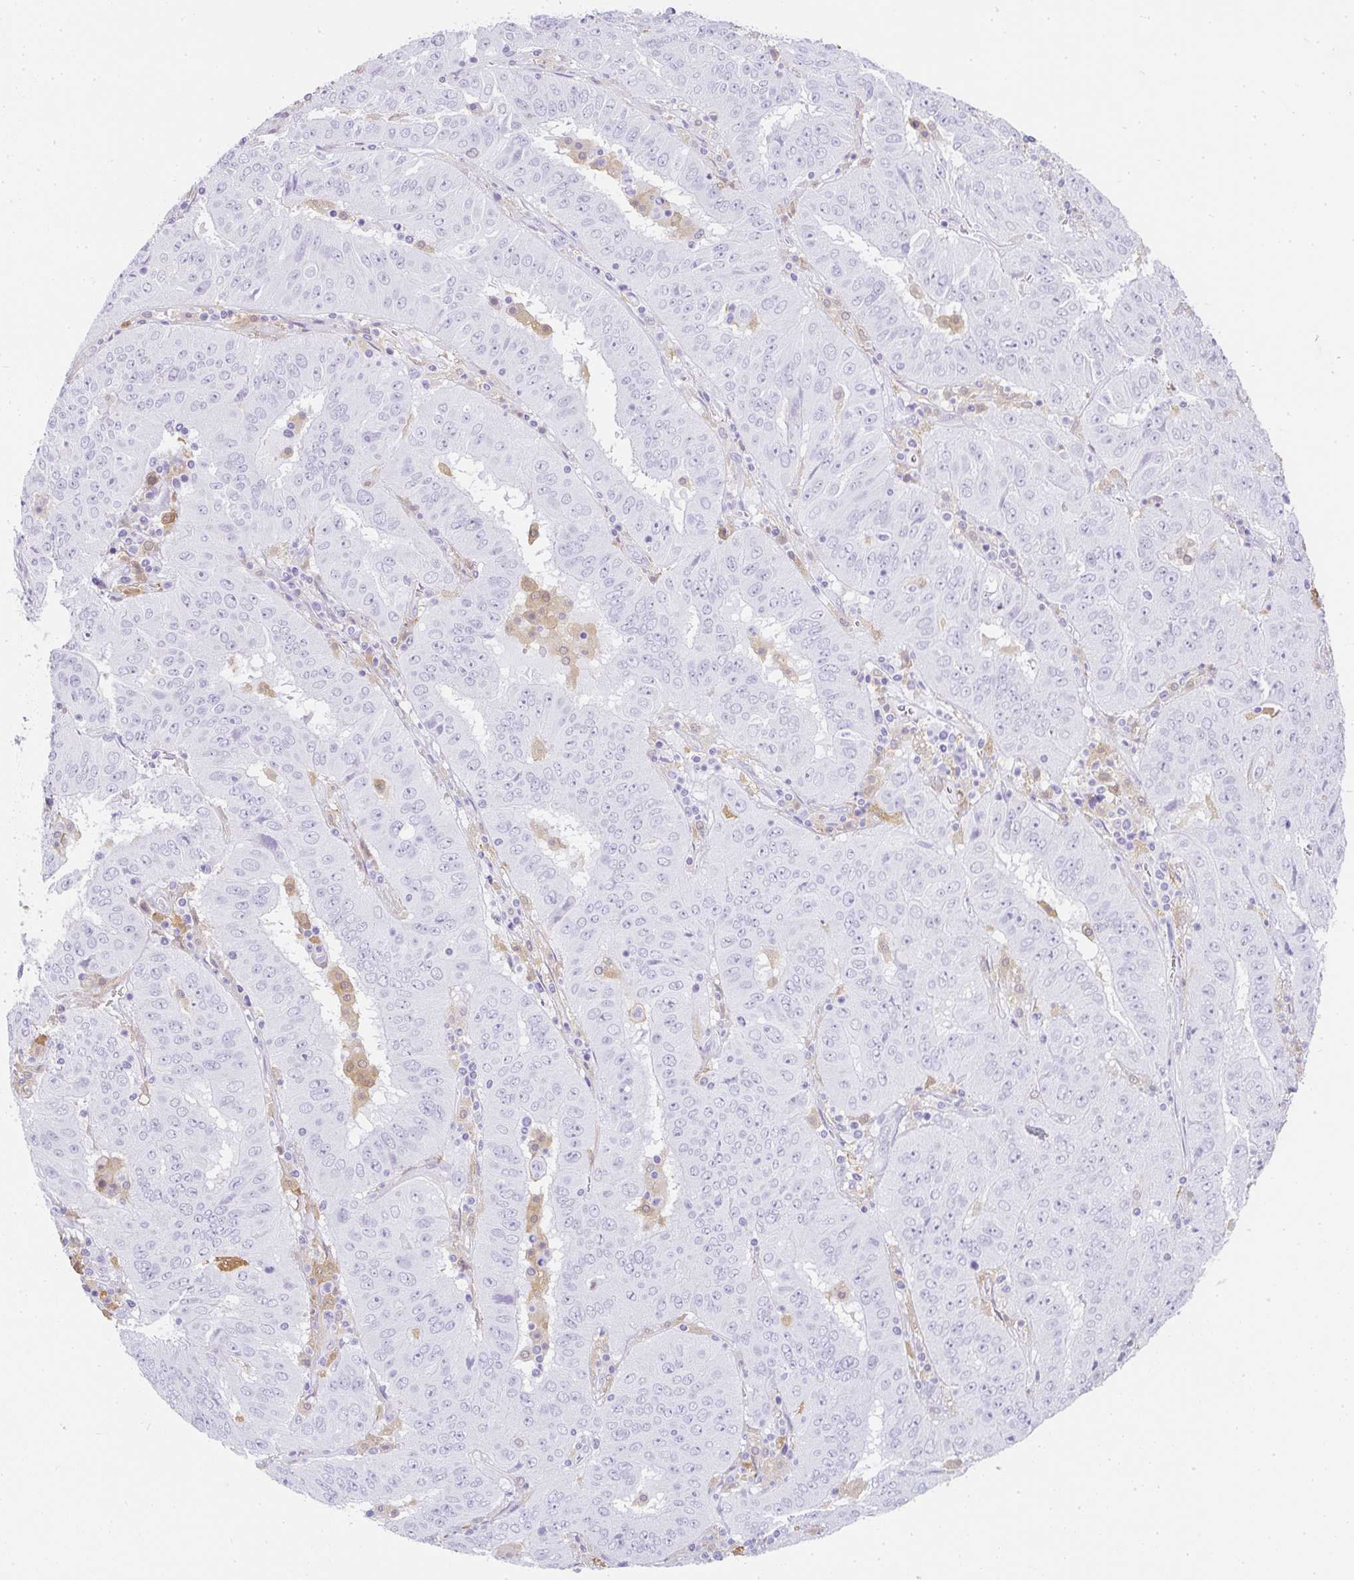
{"staining": {"intensity": "negative", "quantity": "none", "location": "none"}, "tissue": "pancreatic cancer", "cell_type": "Tumor cells", "image_type": "cancer", "snomed": [{"axis": "morphology", "description": "Adenocarcinoma, NOS"}, {"axis": "topography", "description": "Pancreas"}], "caption": "Micrograph shows no significant protein positivity in tumor cells of pancreatic adenocarcinoma.", "gene": "HK3", "patient": {"sex": "male", "age": 63}}